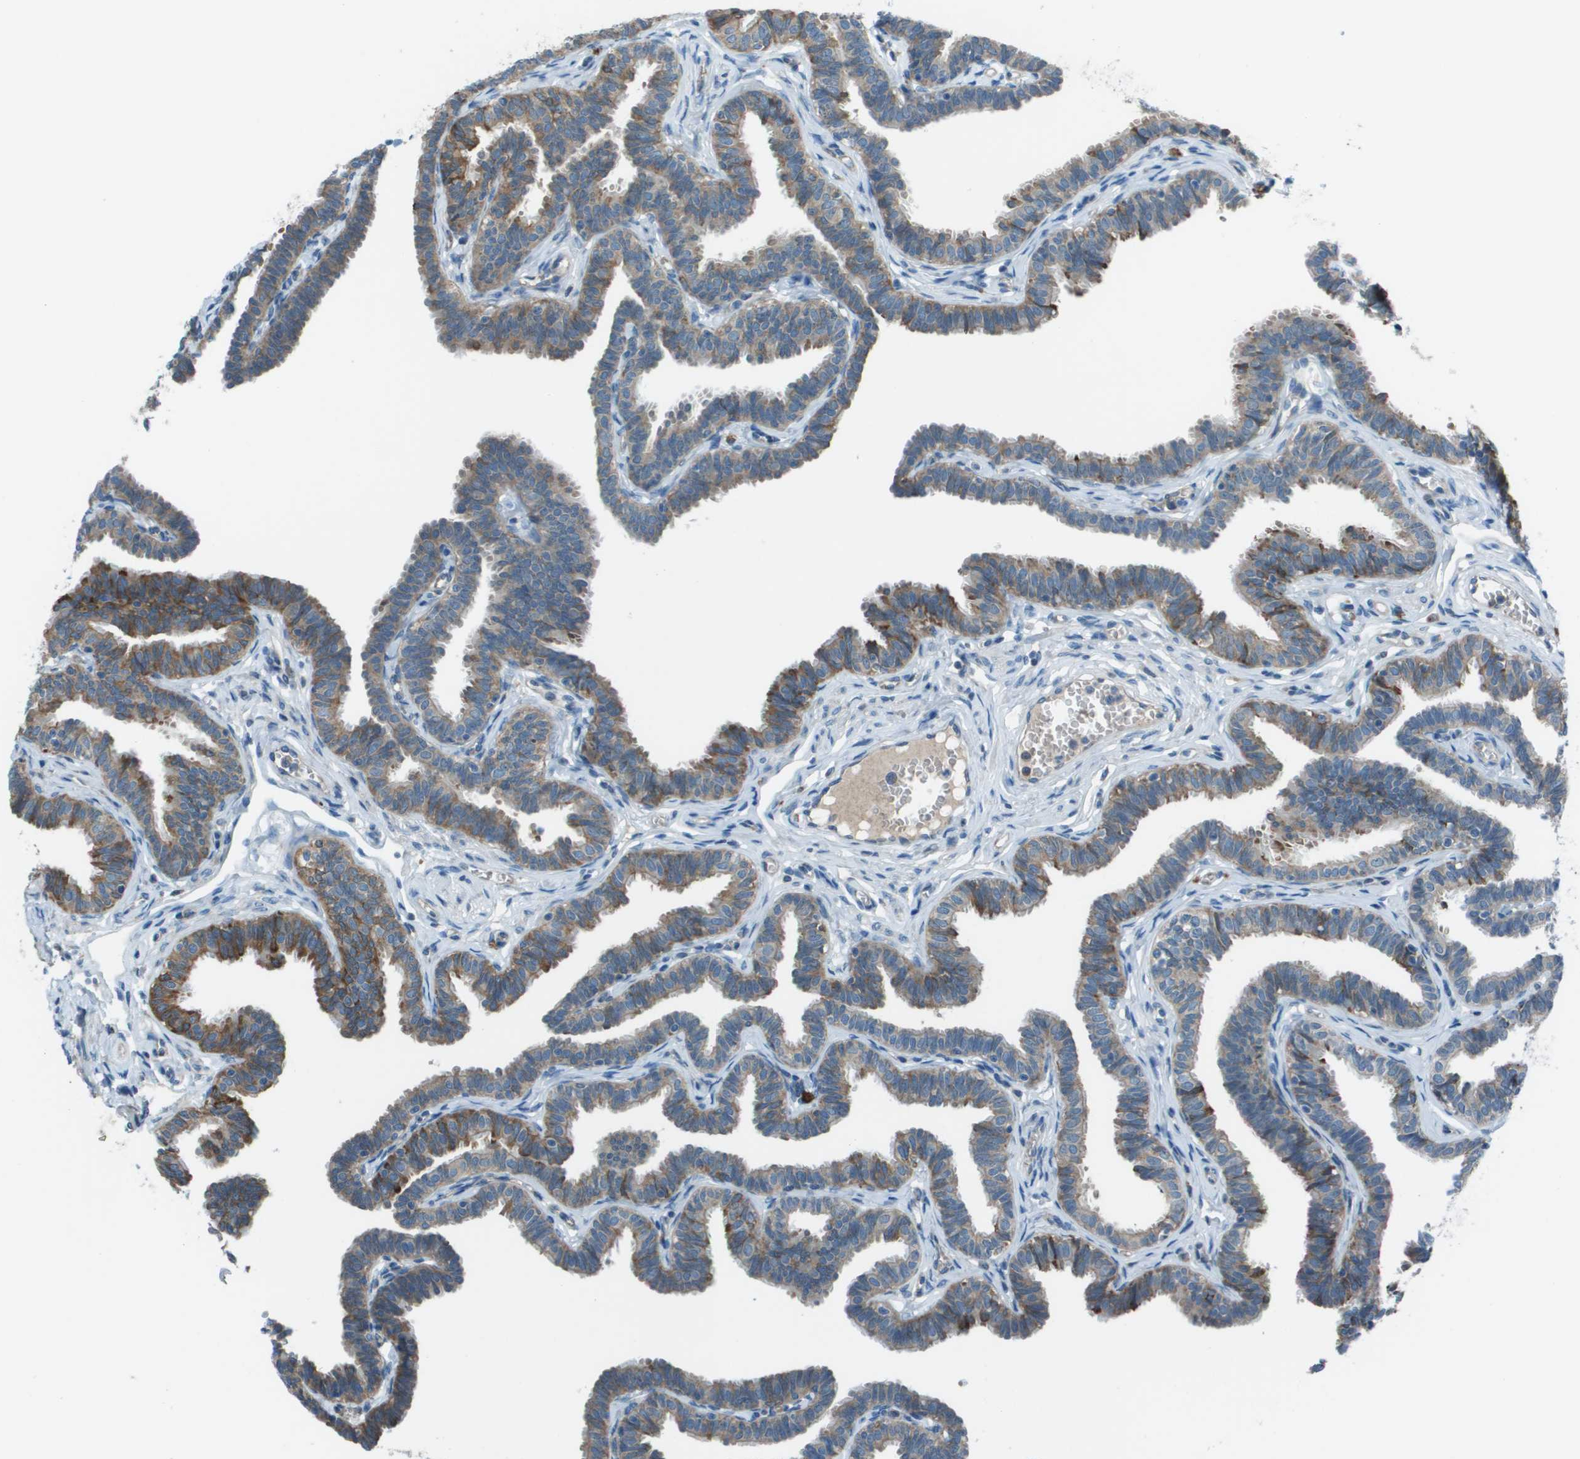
{"staining": {"intensity": "moderate", "quantity": ">75%", "location": "cytoplasmic/membranous"}, "tissue": "fallopian tube", "cell_type": "Glandular cells", "image_type": "normal", "snomed": [{"axis": "morphology", "description": "Normal tissue, NOS"}, {"axis": "topography", "description": "Fallopian tube"}, {"axis": "topography", "description": "Ovary"}], "caption": "Immunohistochemical staining of normal human fallopian tube displays medium levels of moderate cytoplasmic/membranous expression in about >75% of glandular cells.", "gene": "UTS2", "patient": {"sex": "female", "age": 23}}